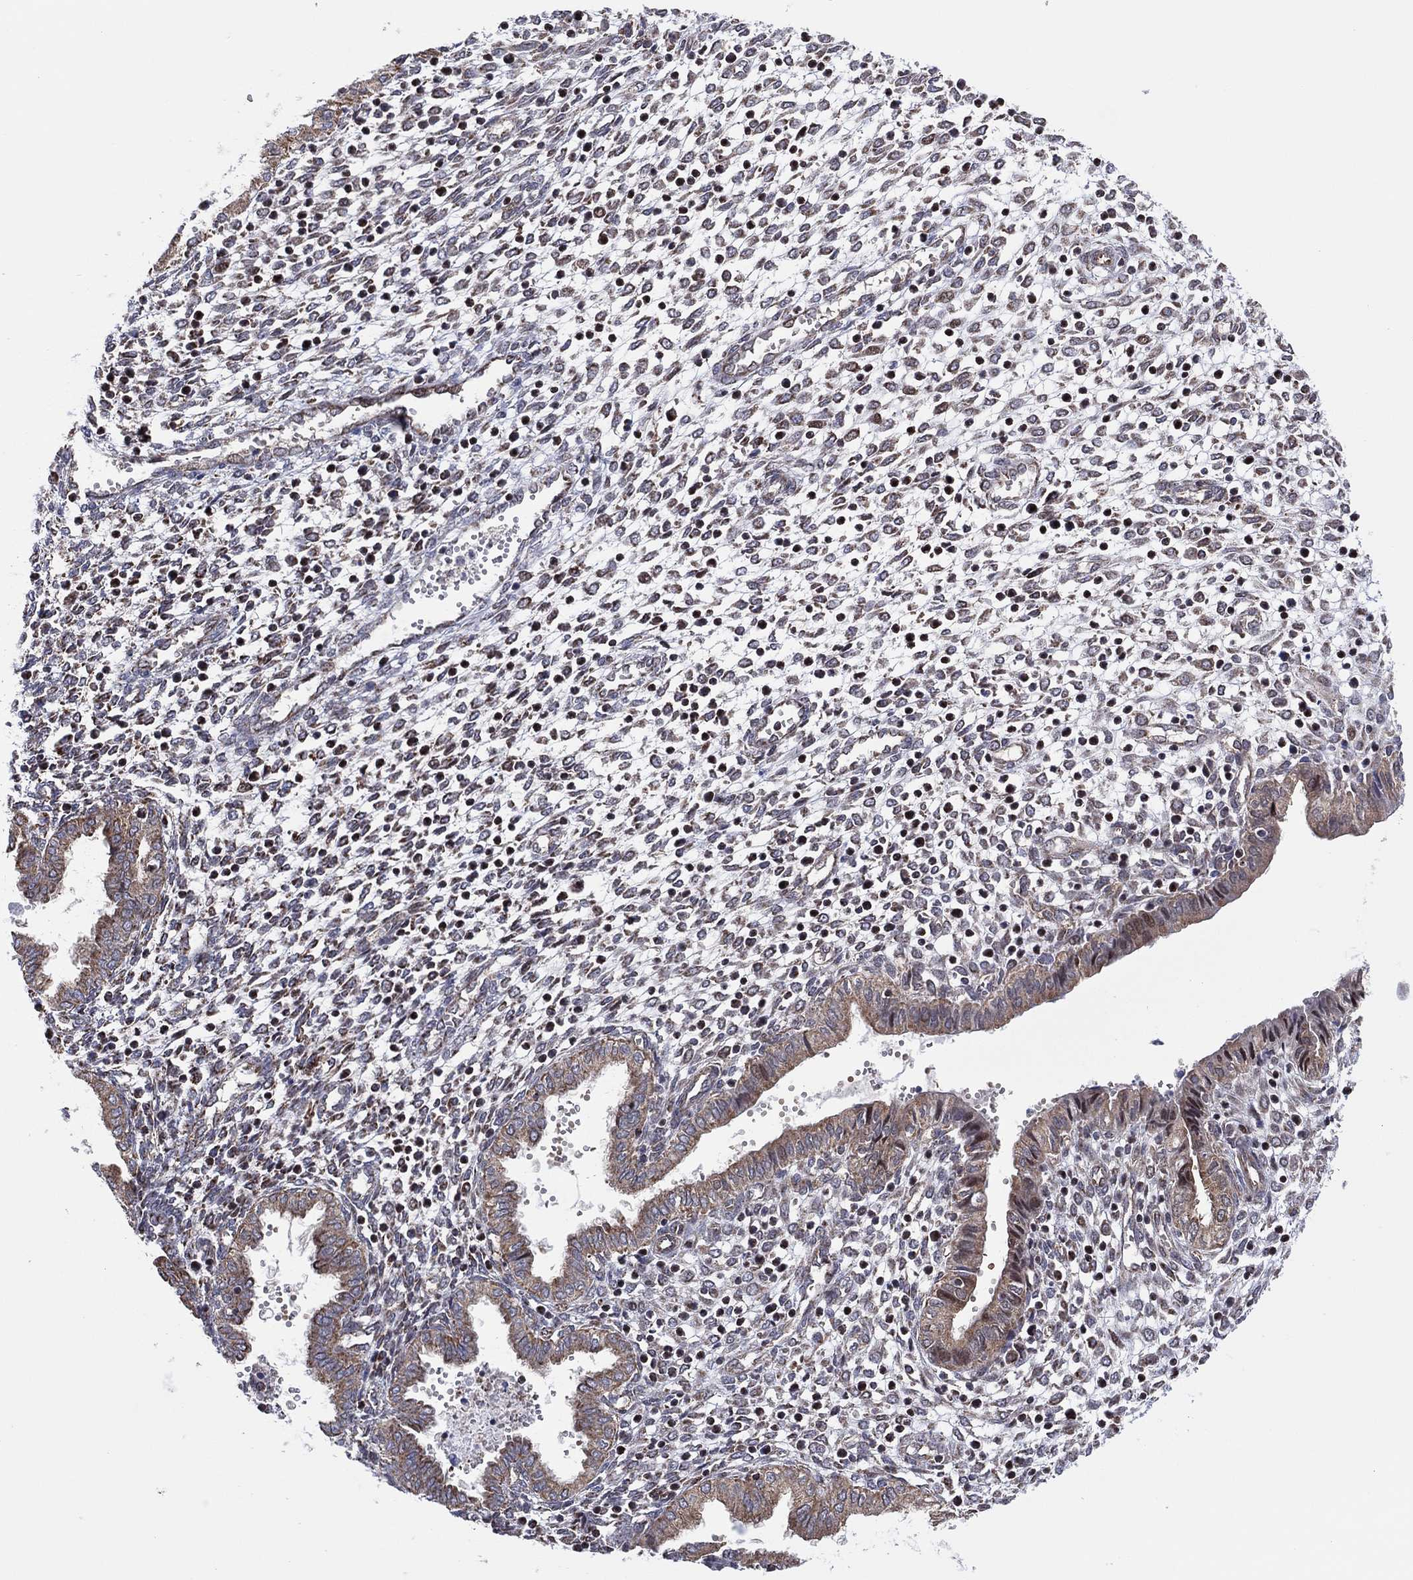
{"staining": {"intensity": "negative", "quantity": "none", "location": "none"}, "tissue": "endometrium", "cell_type": "Cells in endometrial stroma", "image_type": "normal", "snomed": [{"axis": "morphology", "description": "Normal tissue, NOS"}, {"axis": "topography", "description": "Endometrium"}], "caption": "Immunohistochemical staining of benign endometrium exhibits no significant staining in cells in endometrial stroma. (DAB (3,3'-diaminobenzidine) immunohistochemistry (IHC) with hematoxylin counter stain).", "gene": "PIDD1", "patient": {"sex": "female", "age": 43}}